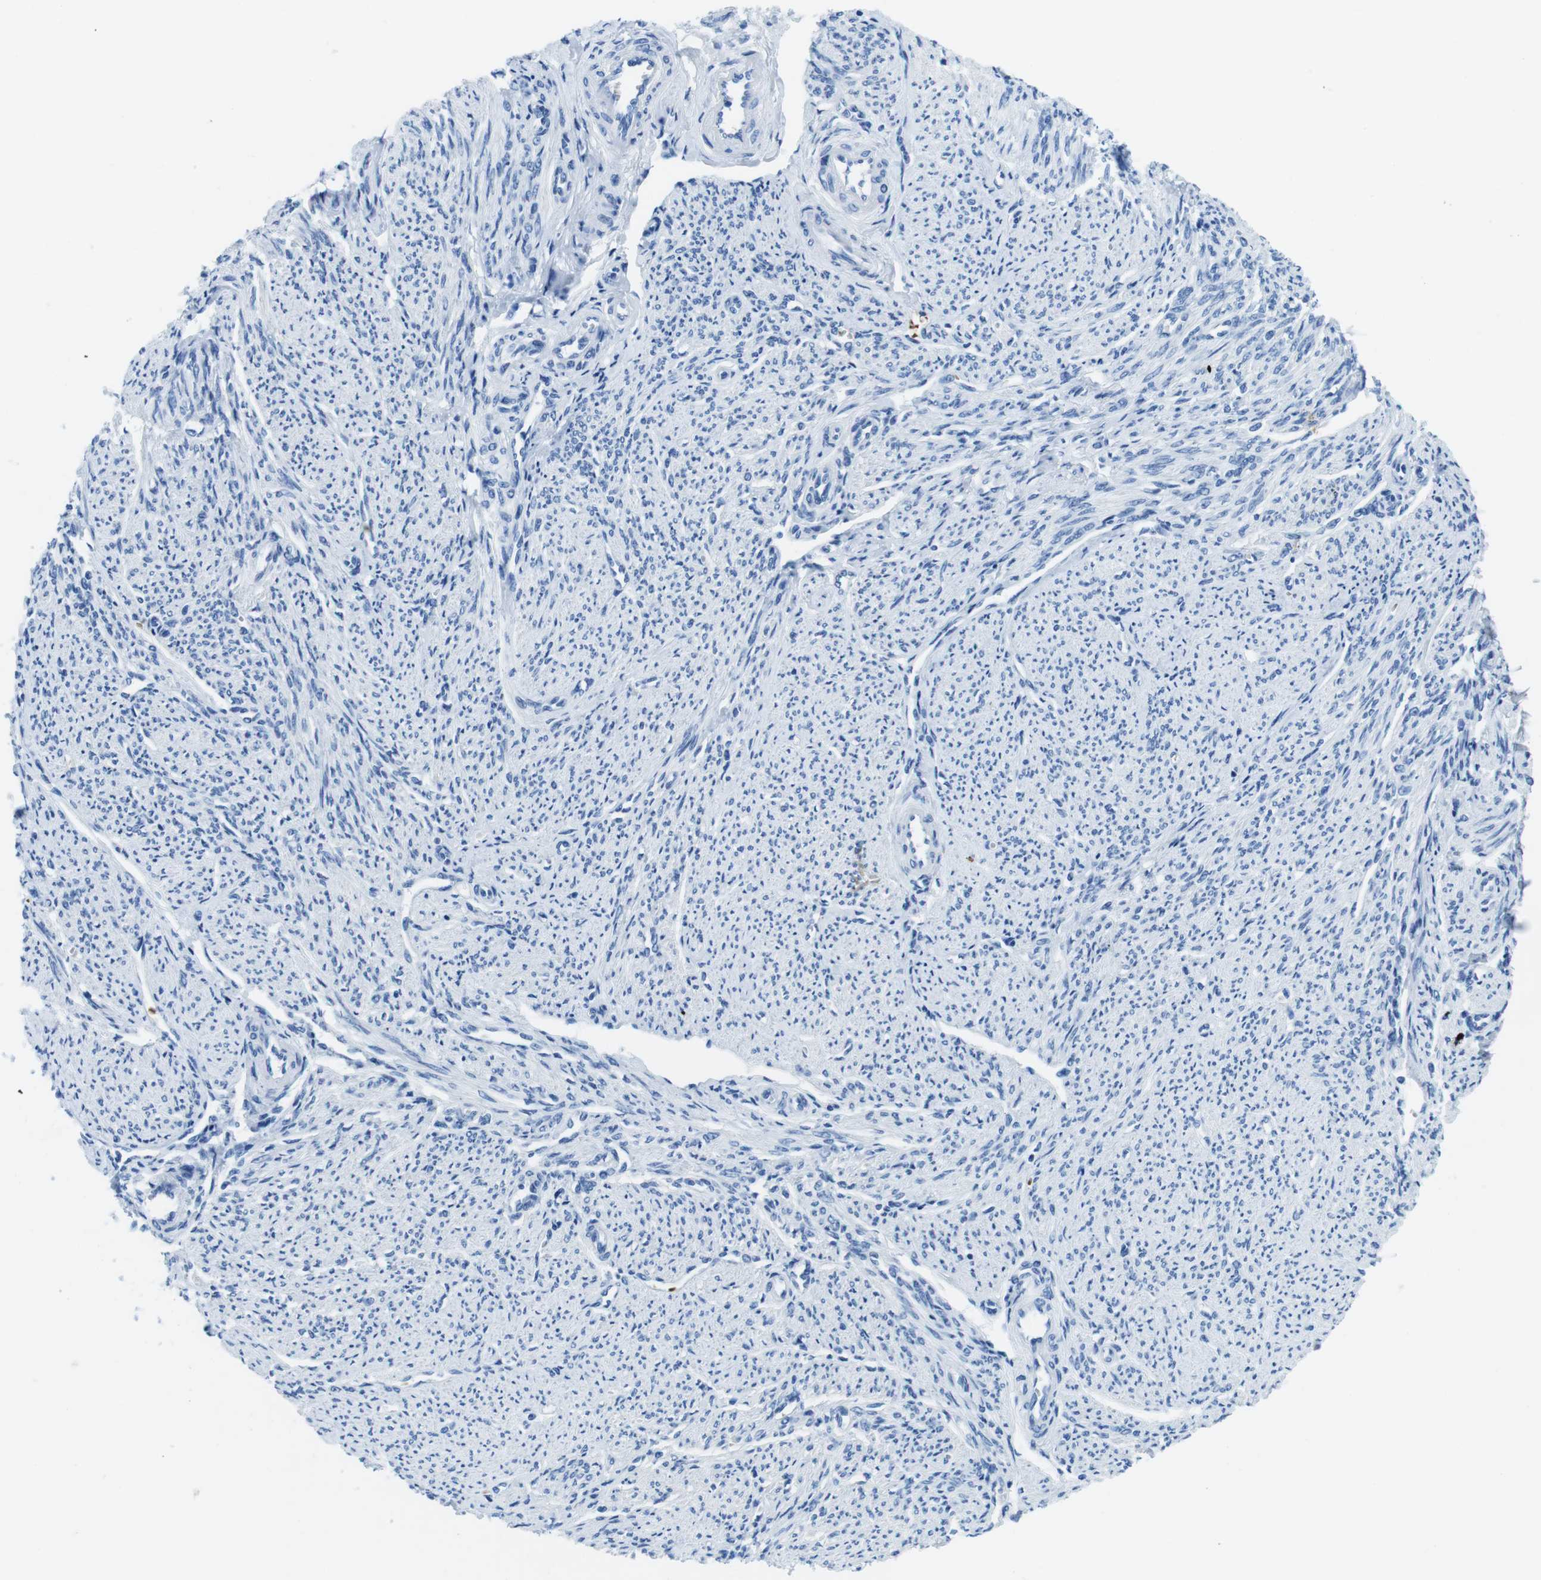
{"staining": {"intensity": "negative", "quantity": "none", "location": "none"}, "tissue": "smooth muscle", "cell_type": "Smooth muscle cells", "image_type": "normal", "snomed": [{"axis": "morphology", "description": "Normal tissue, NOS"}, {"axis": "topography", "description": "Smooth muscle"}], "caption": "An image of smooth muscle stained for a protein exhibits no brown staining in smooth muscle cells.", "gene": "TFAP2C", "patient": {"sex": "female", "age": 65}}